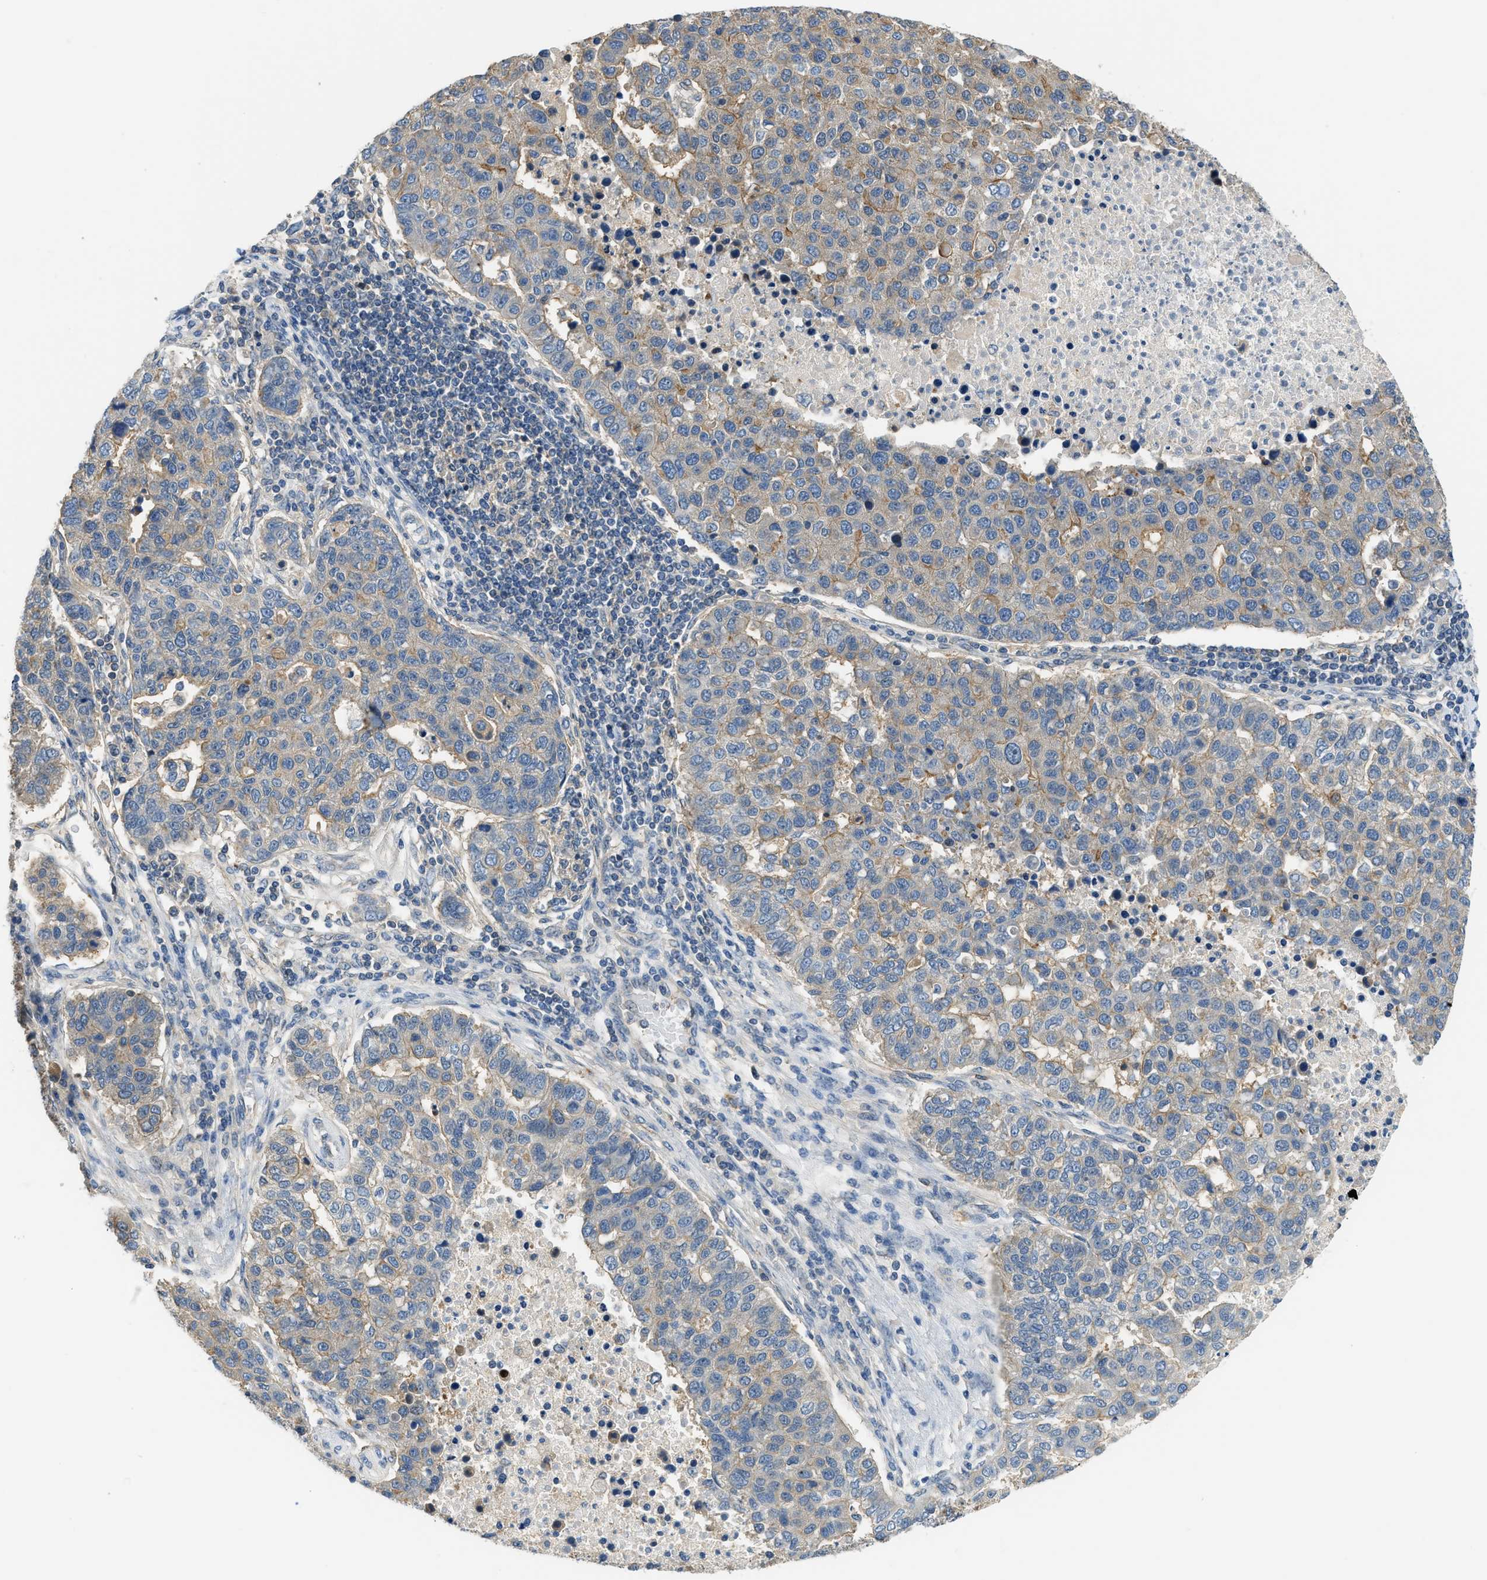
{"staining": {"intensity": "moderate", "quantity": "<25%", "location": "cytoplasmic/membranous"}, "tissue": "pancreatic cancer", "cell_type": "Tumor cells", "image_type": "cancer", "snomed": [{"axis": "morphology", "description": "Adenocarcinoma, NOS"}, {"axis": "topography", "description": "Pancreas"}], "caption": "A brown stain highlights moderate cytoplasmic/membranous expression of a protein in human pancreatic cancer (adenocarcinoma) tumor cells.", "gene": "CBLB", "patient": {"sex": "female", "age": 61}}